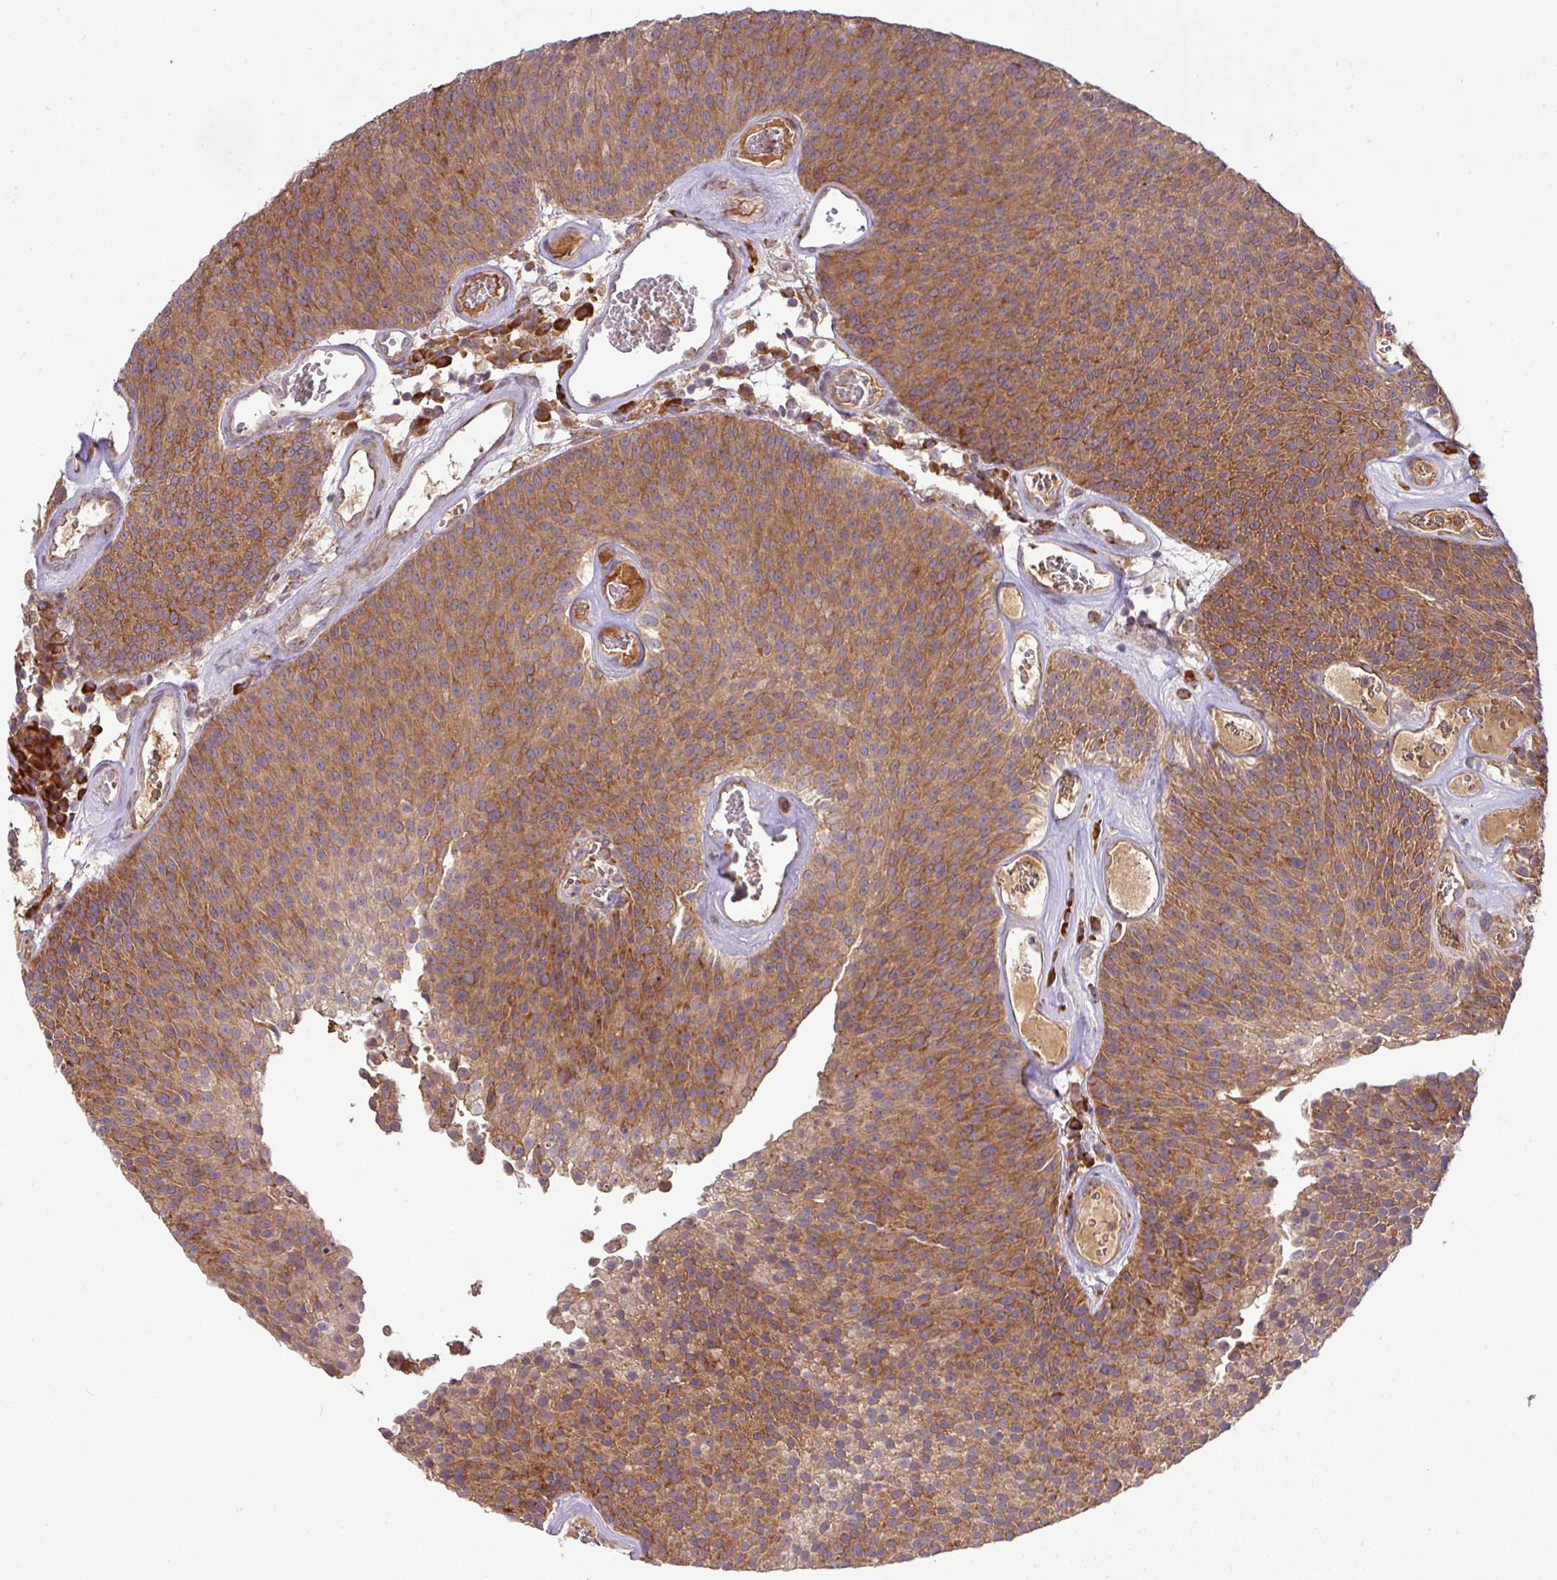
{"staining": {"intensity": "moderate", "quantity": ">75%", "location": "cytoplasmic/membranous"}, "tissue": "urothelial cancer", "cell_type": "Tumor cells", "image_type": "cancer", "snomed": [{"axis": "morphology", "description": "Urothelial carcinoma, Low grade"}, {"axis": "topography", "description": "Urinary bladder"}], "caption": "A medium amount of moderate cytoplasmic/membranous positivity is seen in approximately >75% of tumor cells in low-grade urothelial carcinoma tissue.", "gene": "GALP", "patient": {"sex": "female", "age": 79}}